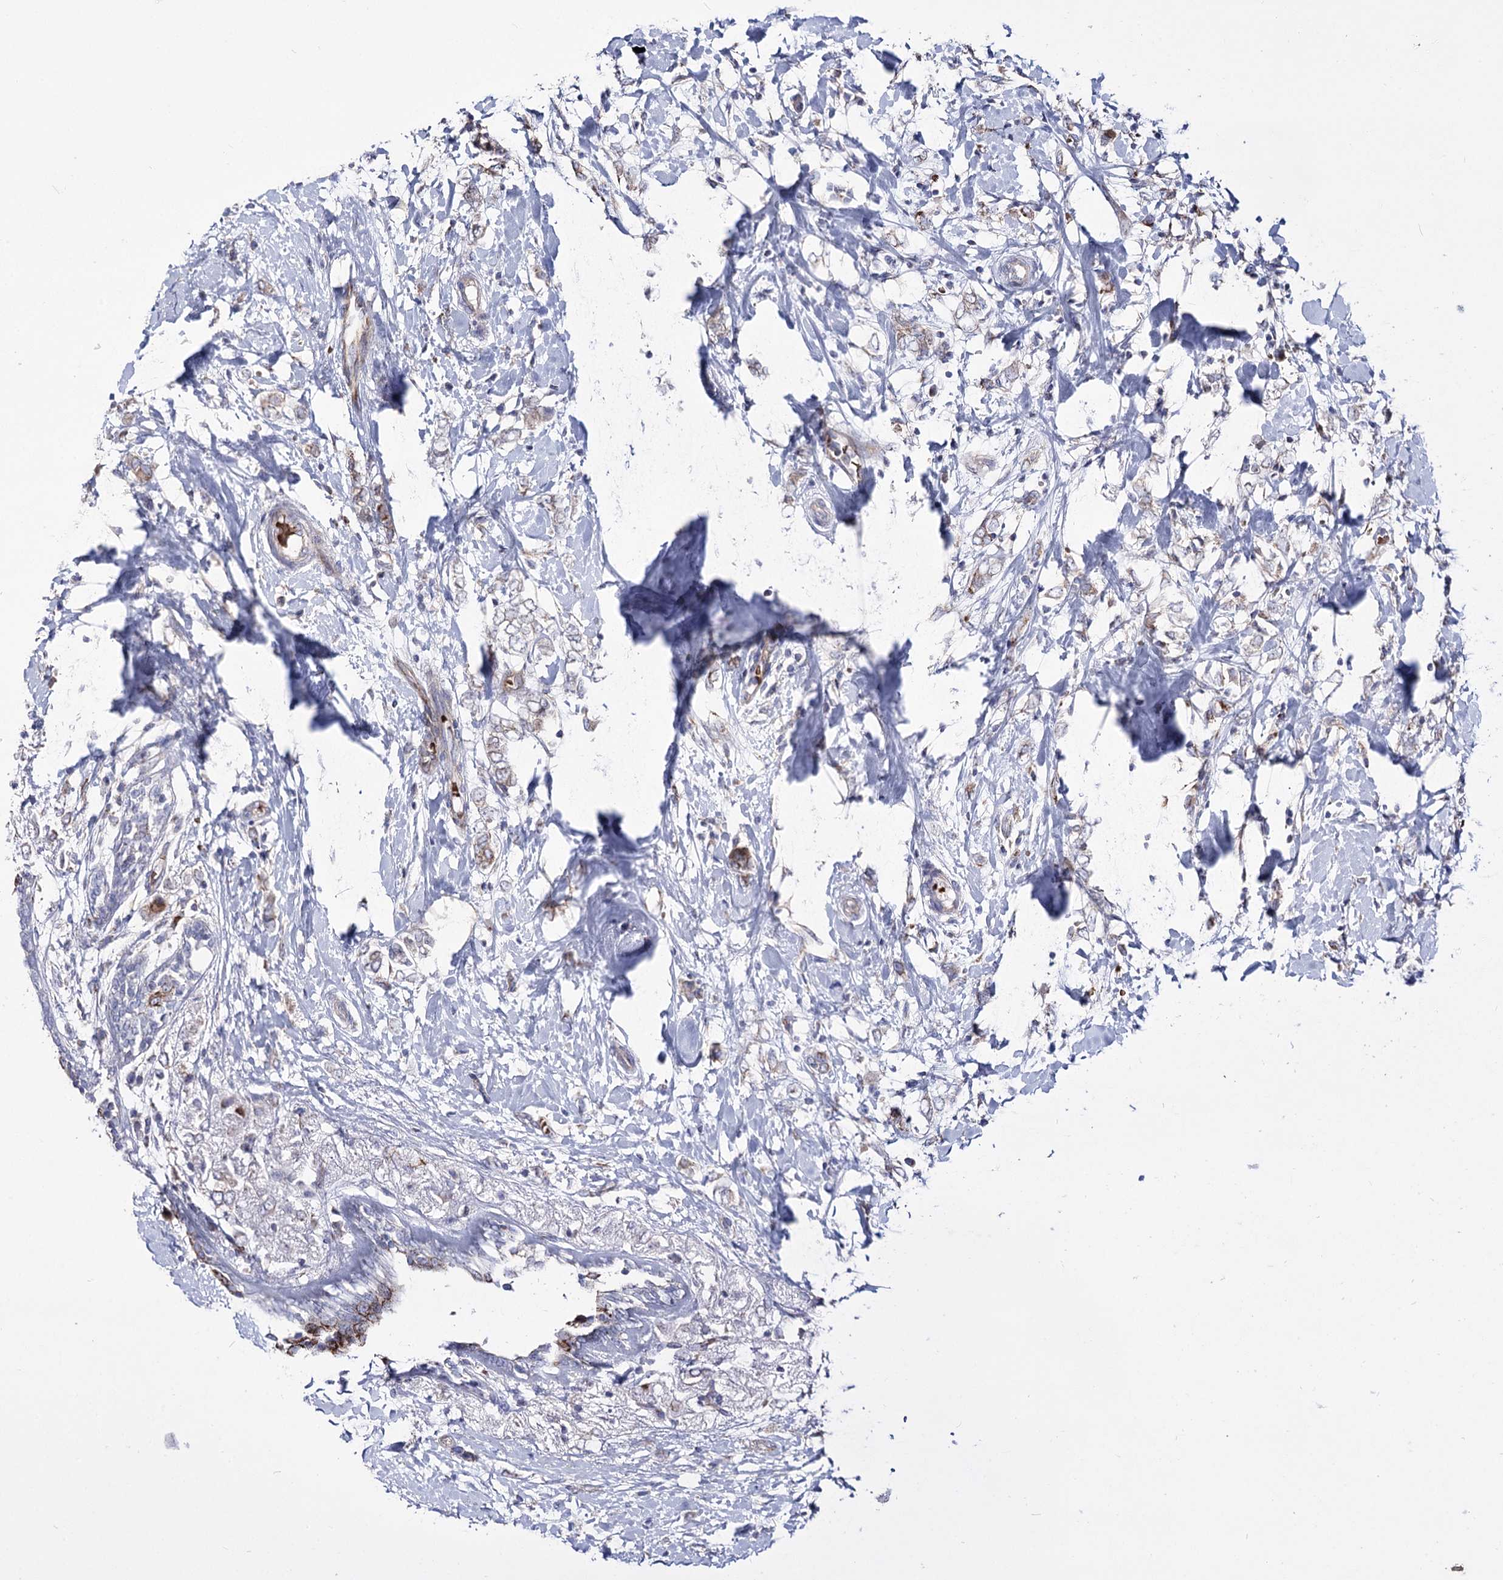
{"staining": {"intensity": "weak", "quantity": "<25%", "location": "cytoplasmic/membranous"}, "tissue": "breast cancer", "cell_type": "Tumor cells", "image_type": "cancer", "snomed": [{"axis": "morphology", "description": "Normal tissue, NOS"}, {"axis": "morphology", "description": "Lobular carcinoma"}, {"axis": "topography", "description": "Breast"}], "caption": "Immunohistochemical staining of human lobular carcinoma (breast) exhibits no significant positivity in tumor cells.", "gene": "OSBPL5", "patient": {"sex": "female", "age": 47}}